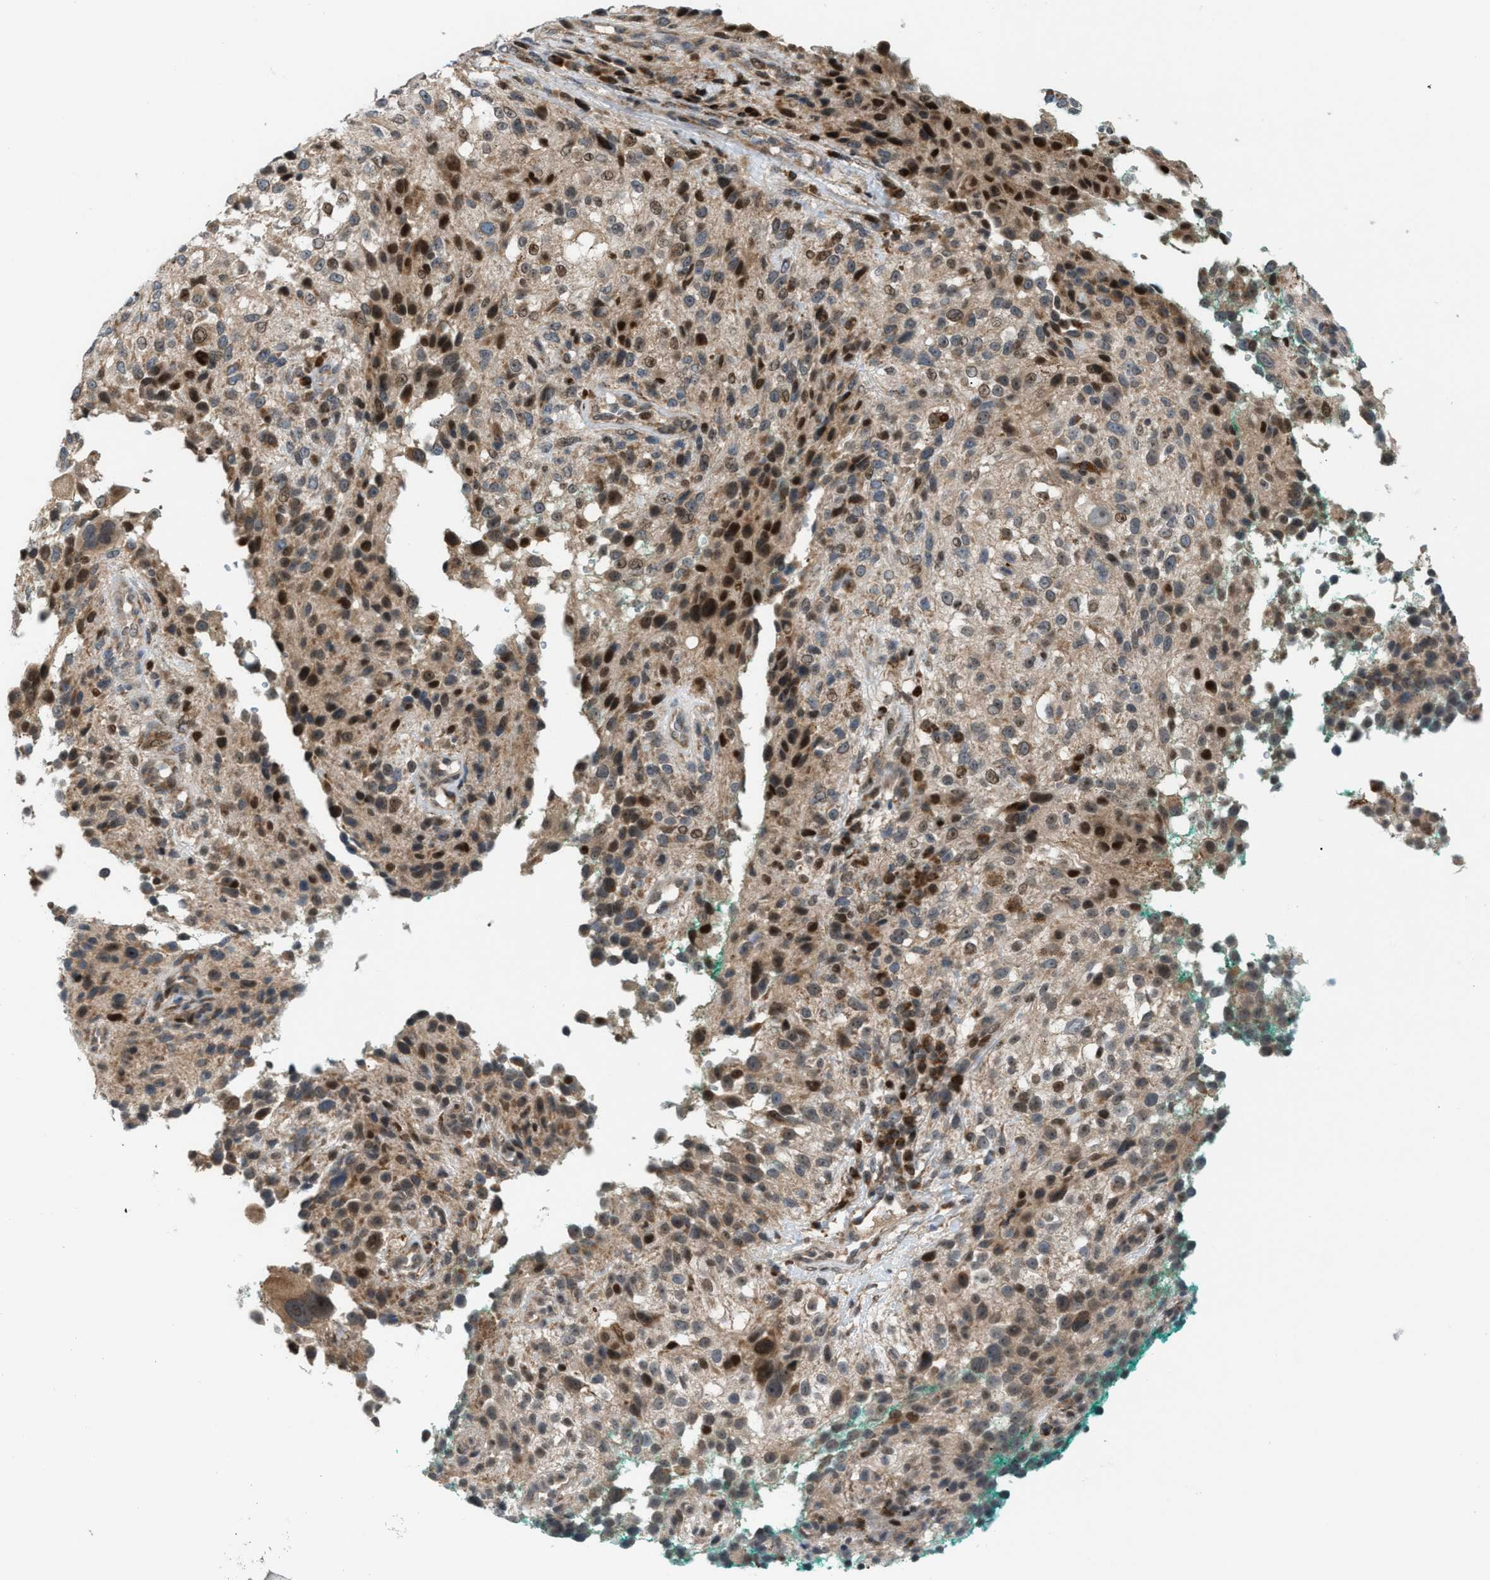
{"staining": {"intensity": "moderate", "quantity": "25%-75%", "location": "cytoplasmic/membranous,nuclear"}, "tissue": "melanoma", "cell_type": "Tumor cells", "image_type": "cancer", "snomed": [{"axis": "morphology", "description": "Necrosis, NOS"}, {"axis": "morphology", "description": "Malignant melanoma, NOS"}, {"axis": "topography", "description": "Skin"}], "caption": "Malignant melanoma tissue shows moderate cytoplasmic/membranous and nuclear expression in about 25%-75% of tumor cells, visualized by immunohistochemistry.", "gene": "ZNF276", "patient": {"sex": "female", "age": 87}}